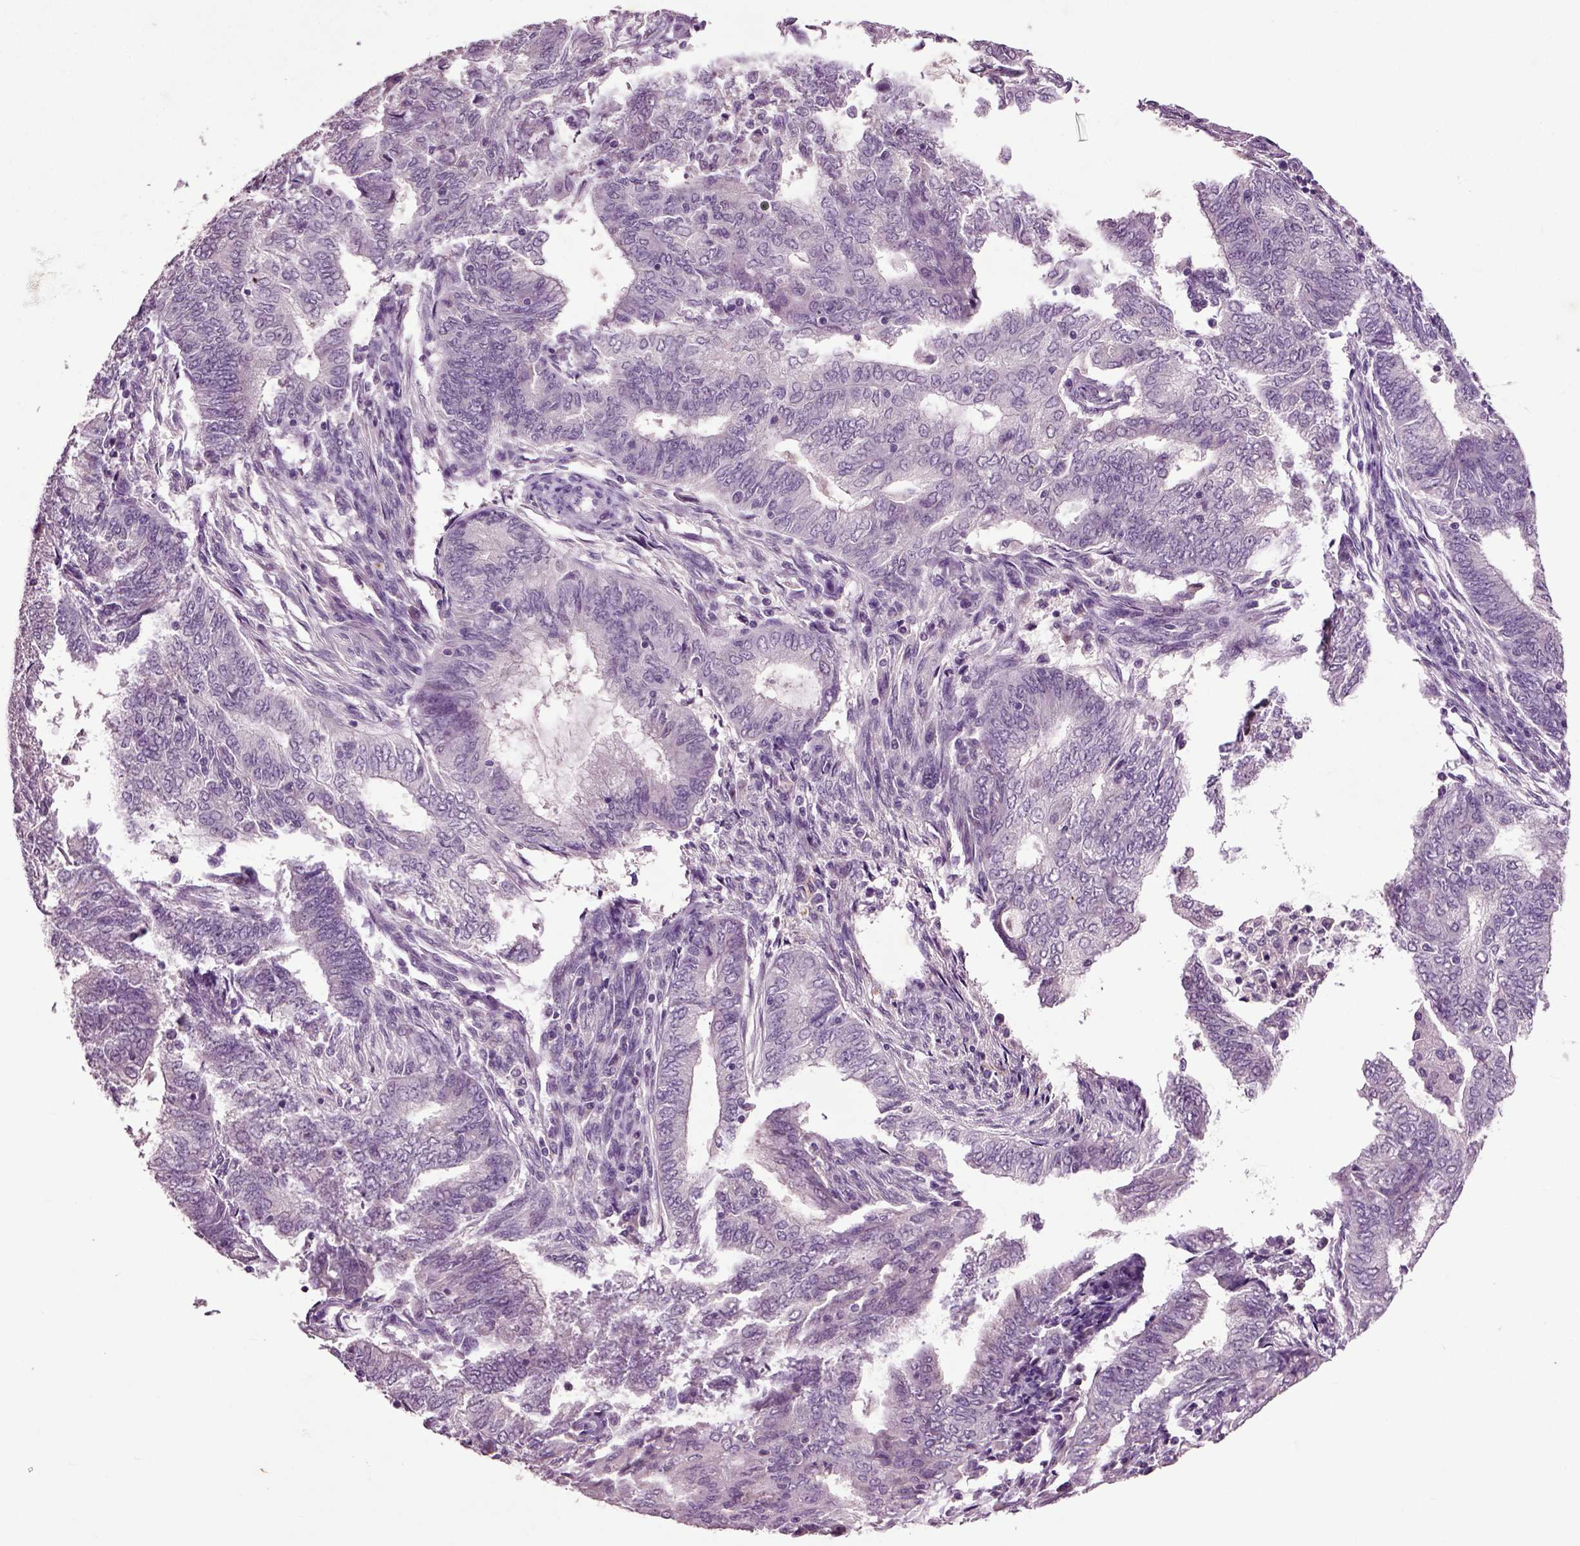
{"staining": {"intensity": "negative", "quantity": "none", "location": "none"}, "tissue": "endometrial cancer", "cell_type": "Tumor cells", "image_type": "cancer", "snomed": [{"axis": "morphology", "description": "Adenocarcinoma, NOS"}, {"axis": "topography", "description": "Endometrium"}], "caption": "There is no significant staining in tumor cells of endometrial adenocarcinoma.", "gene": "CRHR1", "patient": {"sex": "female", "age": 62}}